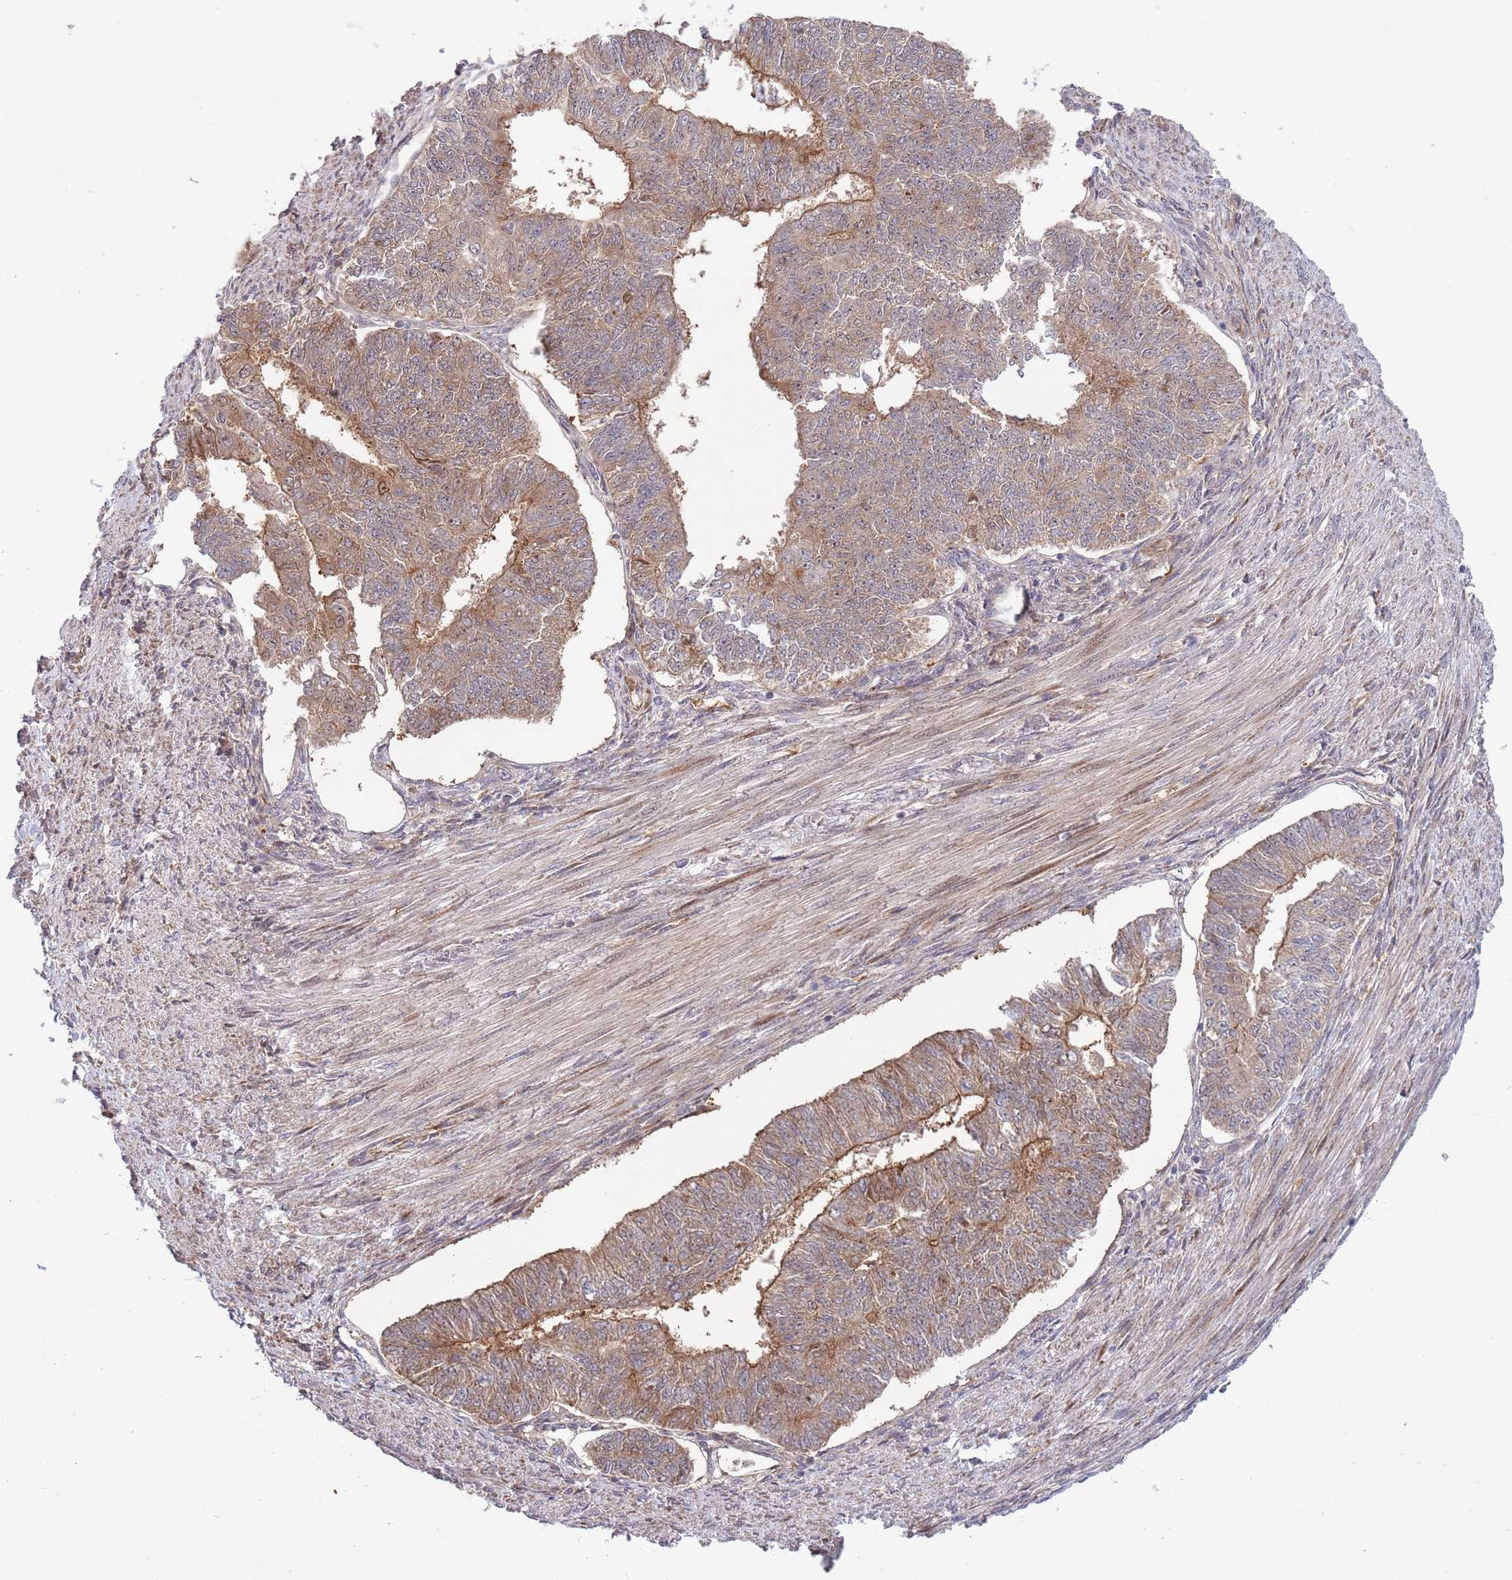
{"staining": {"intensity": "moderate", "quantity": ">75%", "location": "cytoplasmic/membranous"}, "tissue": "endometrial cancer", "cell_type": "Tumor cells", "image_type": "cancer", "snomed": [{"axis": "morphology", "description": "Adenocarcinoma, NOS"}, {"axis": "topography", "description": "Endometrium"}], "caption": "Moderate cytoplasmic/membranous positivity for a protein is seen in about >75% of tumor cells of endometrial cancer using immunohistochemistry.", "gene": "NT5DC4", "patient": {"sex": "female", "age": 32}}